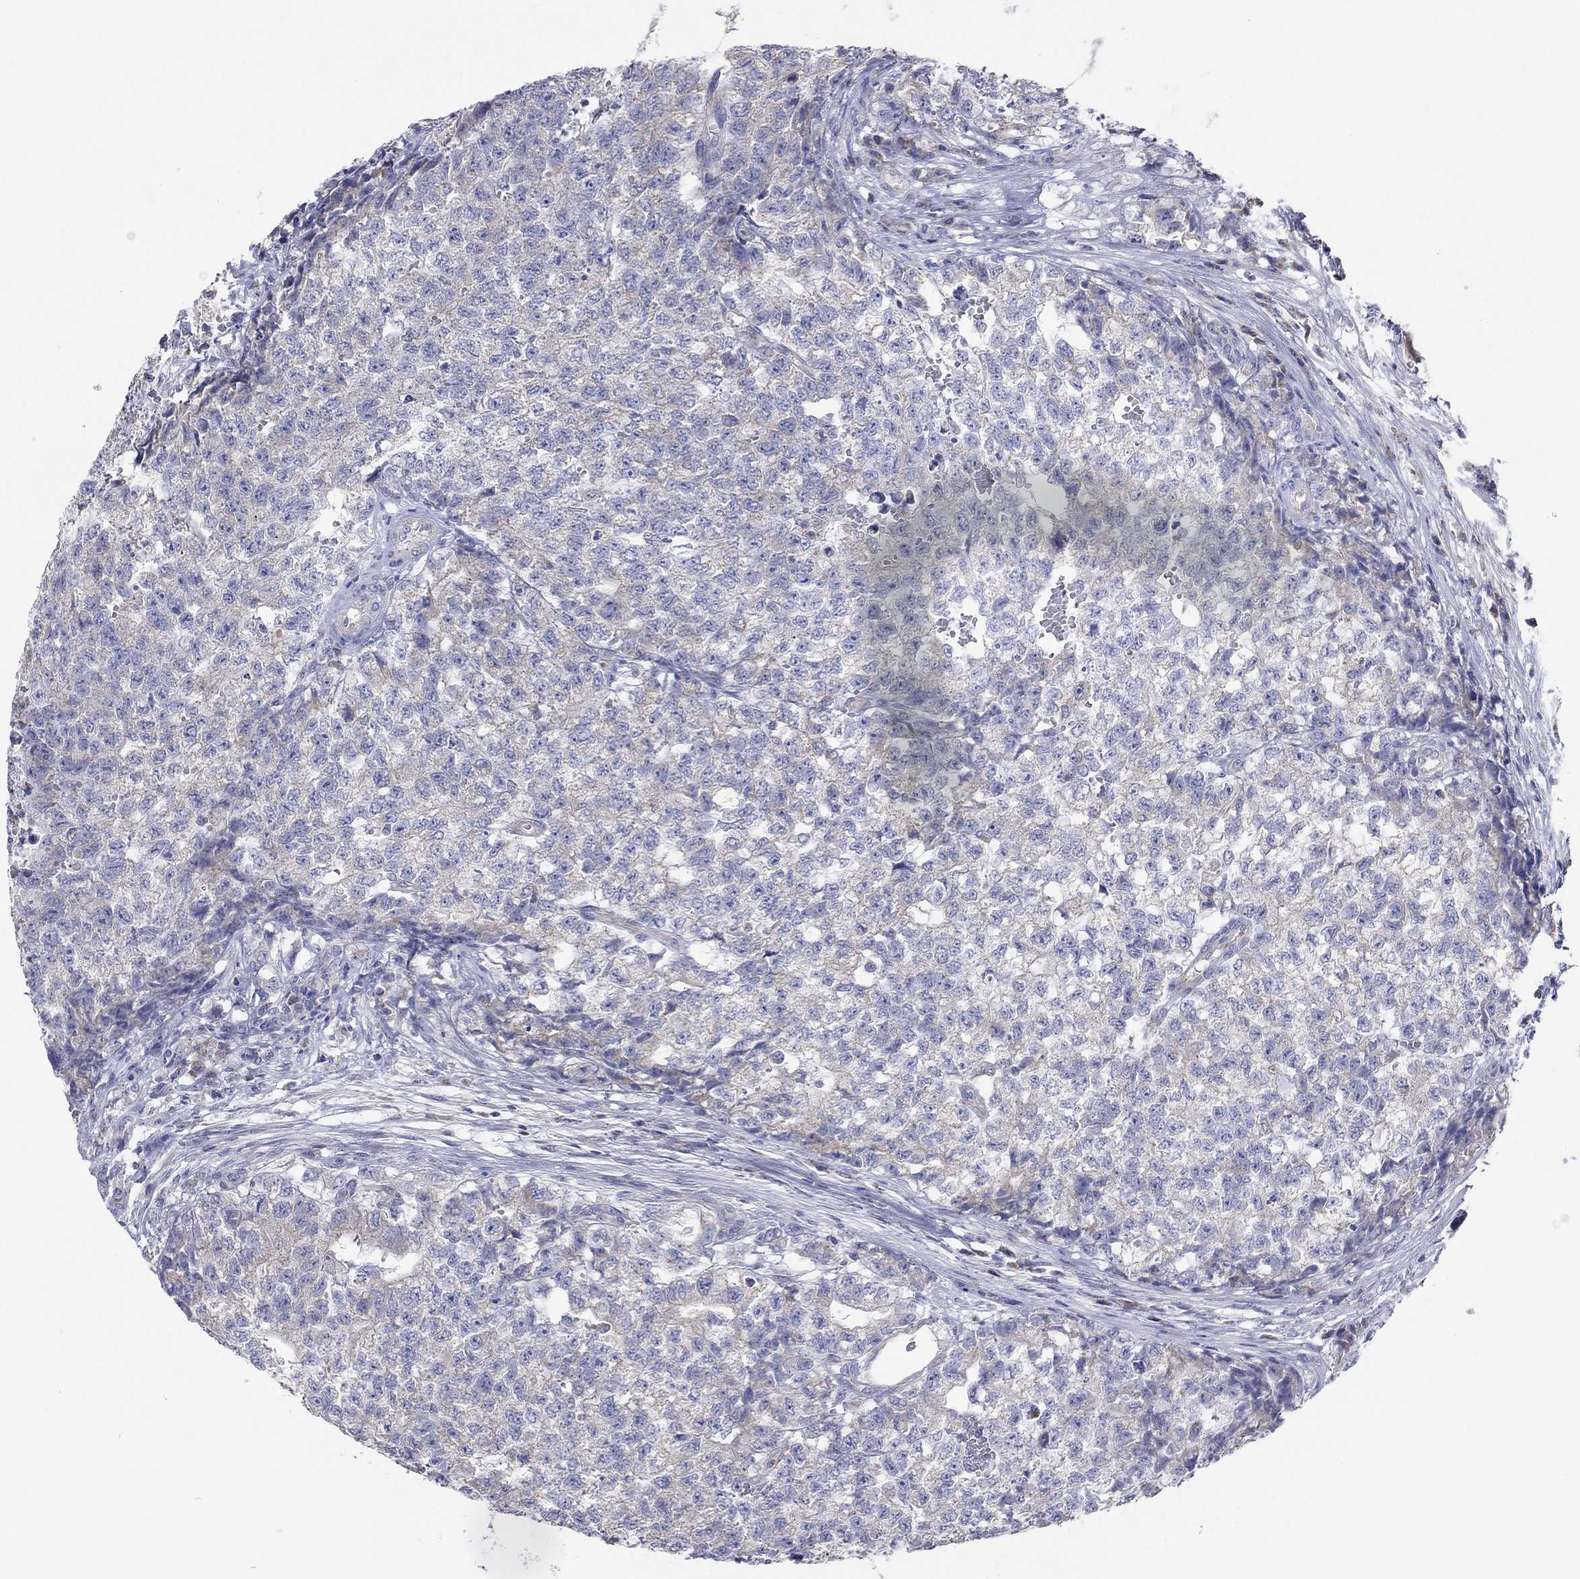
{"staining": {"intensity": "negative", "quantity": "none", "location": "none"}, "tissue": "testis cancer", "cell_type": "Tumor cells", "image_type": "cancer", "snomed": [{"axis": "morphology", "description": "Seminoma, NOS"}, {"axis": "morphology", "description": "Carcinoma, Embryonal, NOS"}, {"axis": "topography", "description": "Testis"}], "caption": "Testis cancer (embryonal carcinoma) was stained to show a protein in brown. There is no significant positivity in tumor cells. Nuclei are stained in blue.", "gene": "RCAN1", "patient": {"sex": "male", "age": 22}}